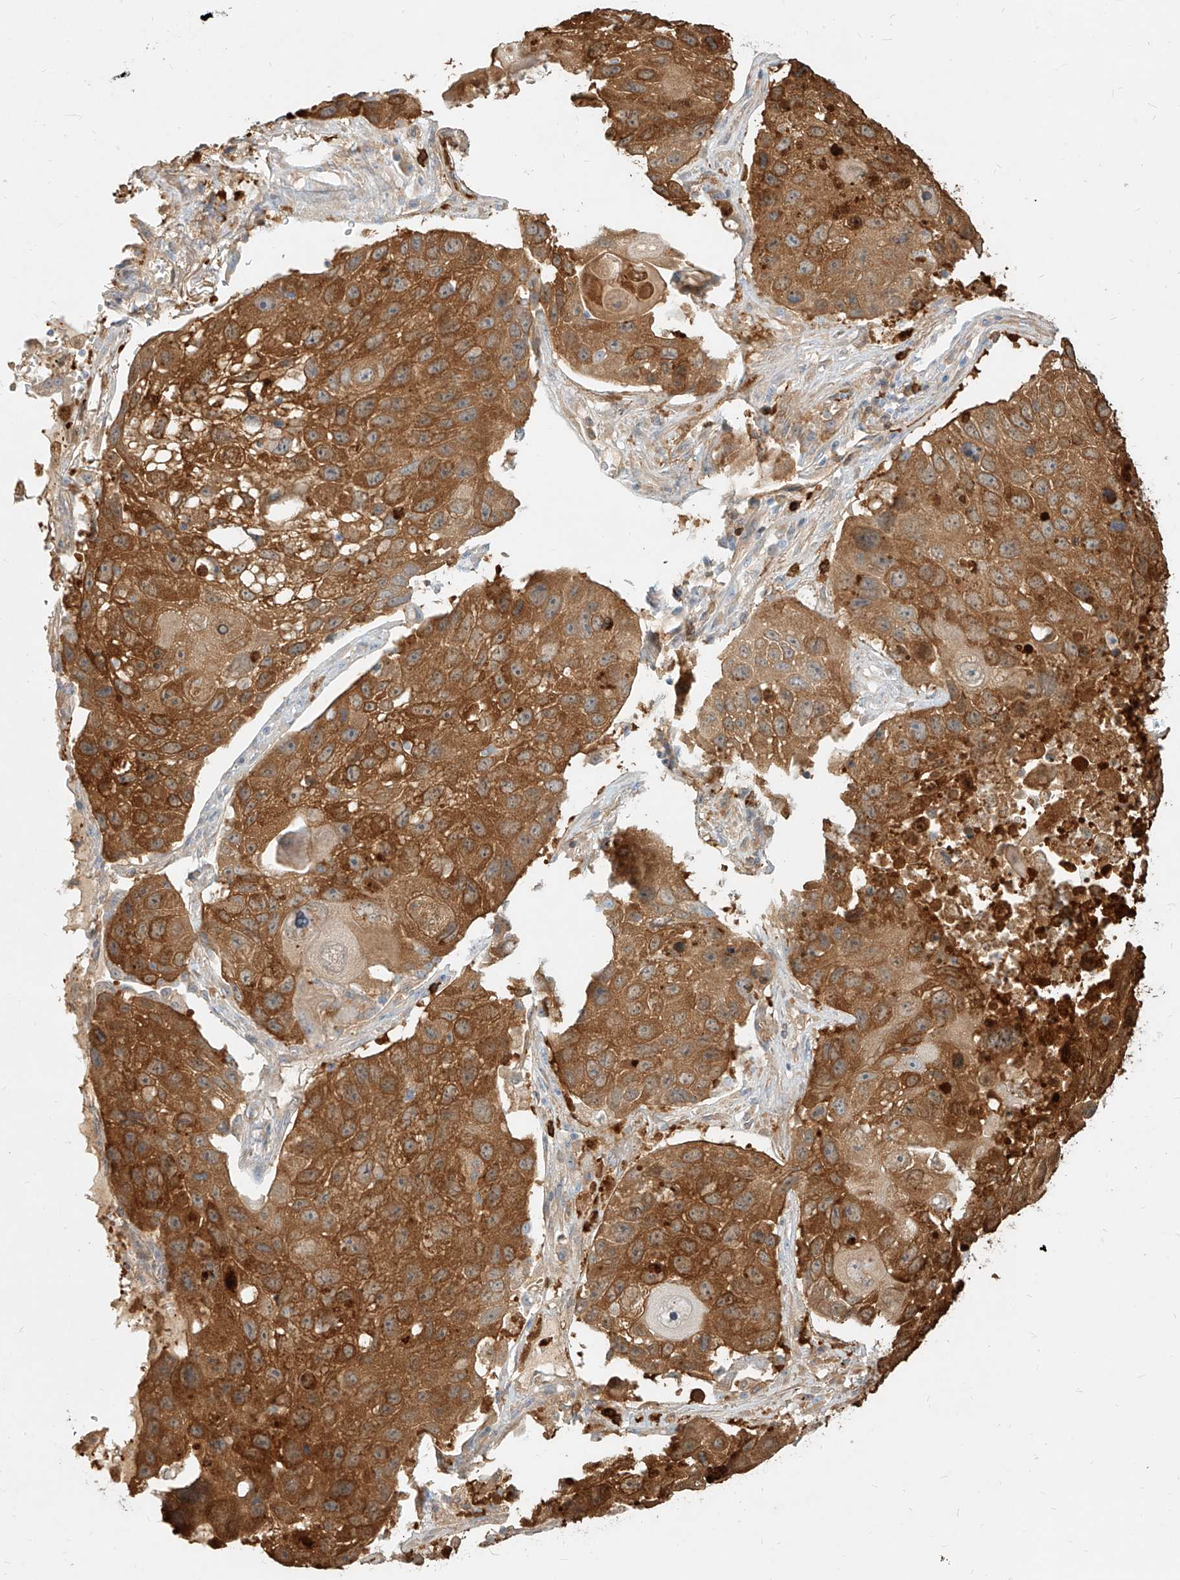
{"staining": {"intensity": "strong", "quantity": ">75%", "location": "cytoplasmic/membranous"}, "tissue": "lung cancer", "cell_type": "Tumor cells", "image_type": "cancer", "snomed": [{"axis": "morphology", "description": "Squamous cell carcinoma, NOS"}, {"axis": "topography", "description": "Lung"}], "caption": "Immunohistochemical staining of lung cancer (squamous cell carcinoma) reveals high levels of strong cytoplasmic/membranous protein staining in about >75% of tumor cells.", "gene": "PGD", "patient": {"sex": "male", "age": 61}}